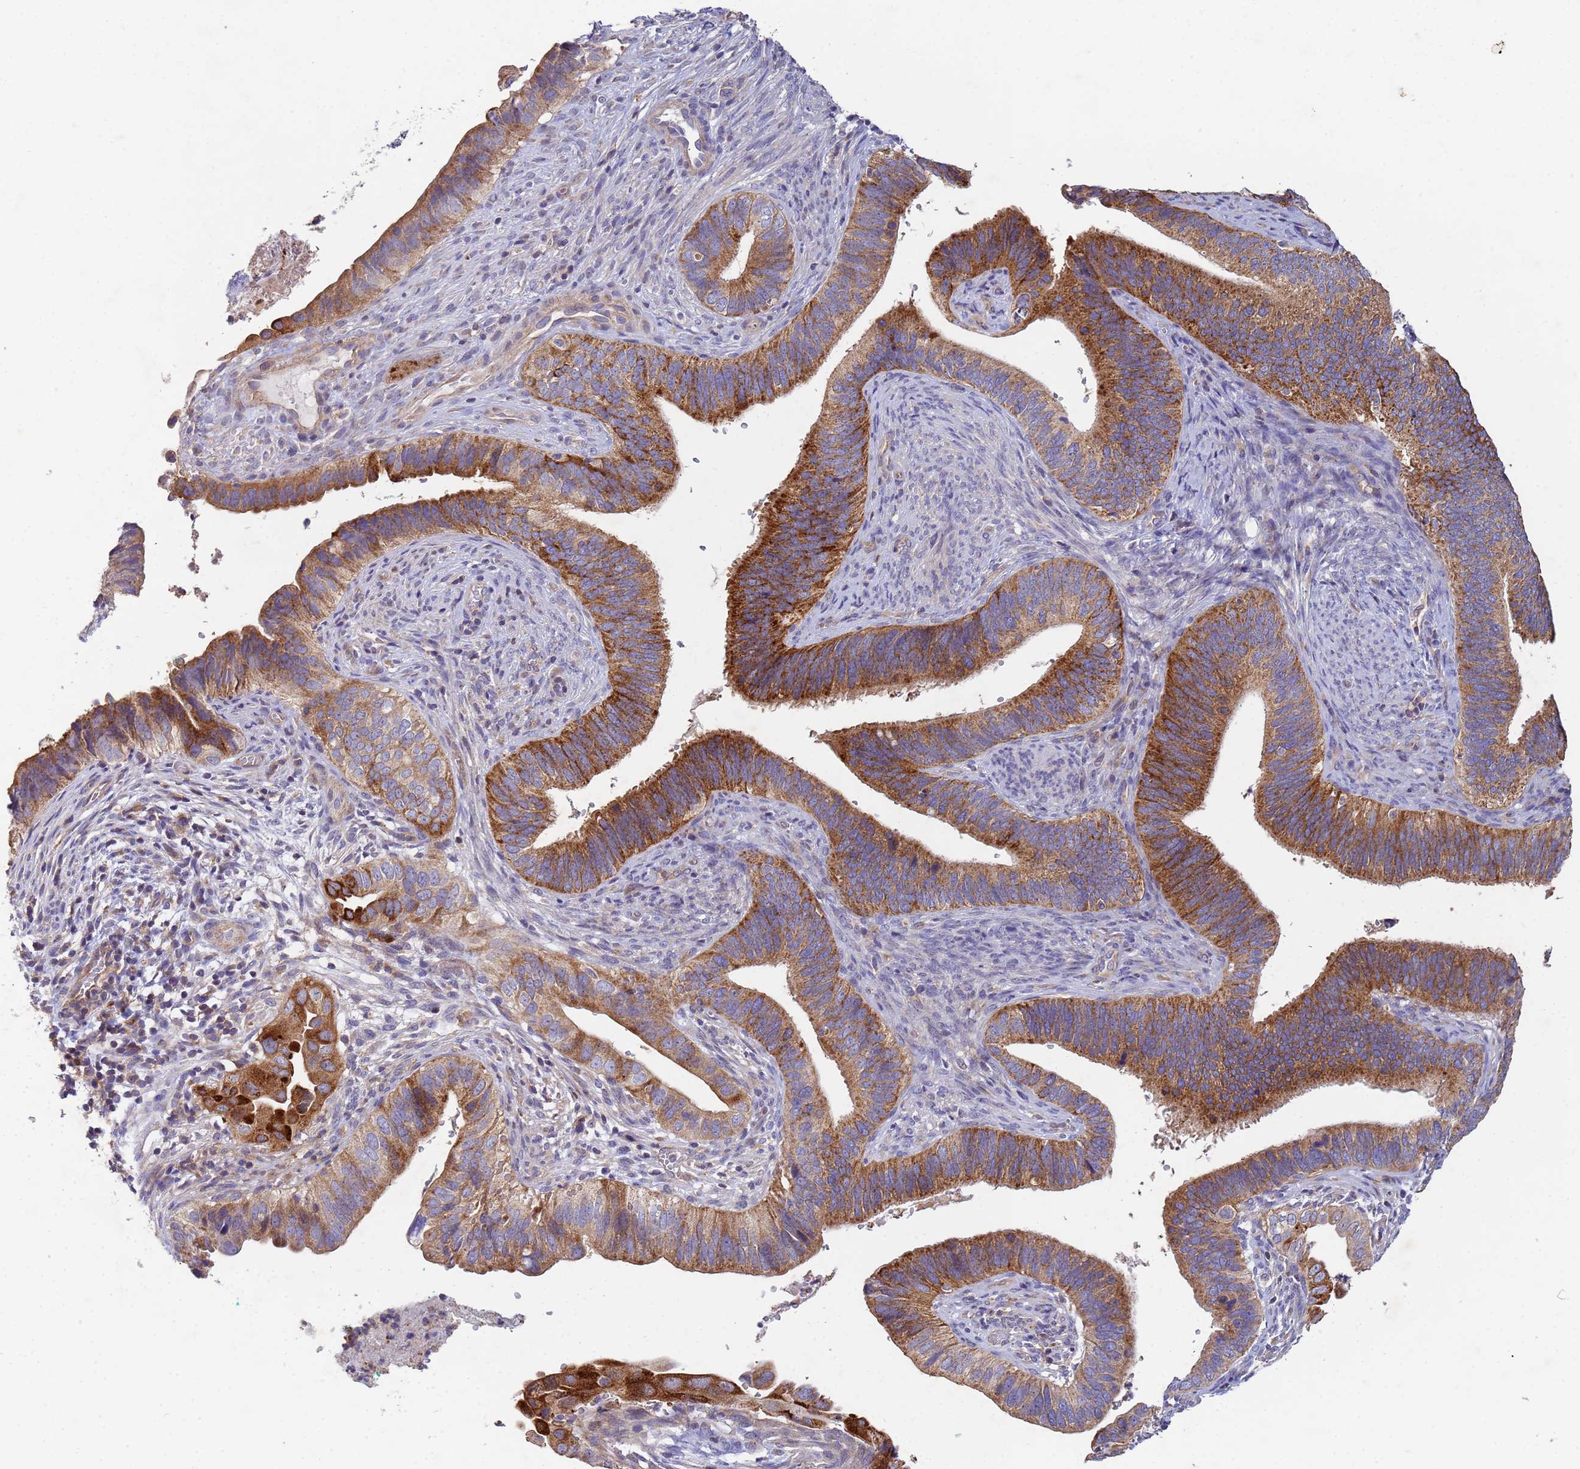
{"staining": {"intensity": "moderate", "quantity": ">75%", "location": "cytoplasmic/membranous"}, "tissue": "cervical cancer", "cell_type": "Tumor cells", "image_type": "cancer", "snomed": [{"axis": "morphology", "description": "Adenocarcinoma, NOS"}, {"axis": "topography", "description": "Cervix"}], "caption": "DAB immunohistochemical staining of cervical cancer (adenocarcinoma) displays moderate cytoplasmic/membranous protein positivity in about >75% of tumor cells.", "gene": "CDC34", "patient": {"sex": "female", "age": 42}}